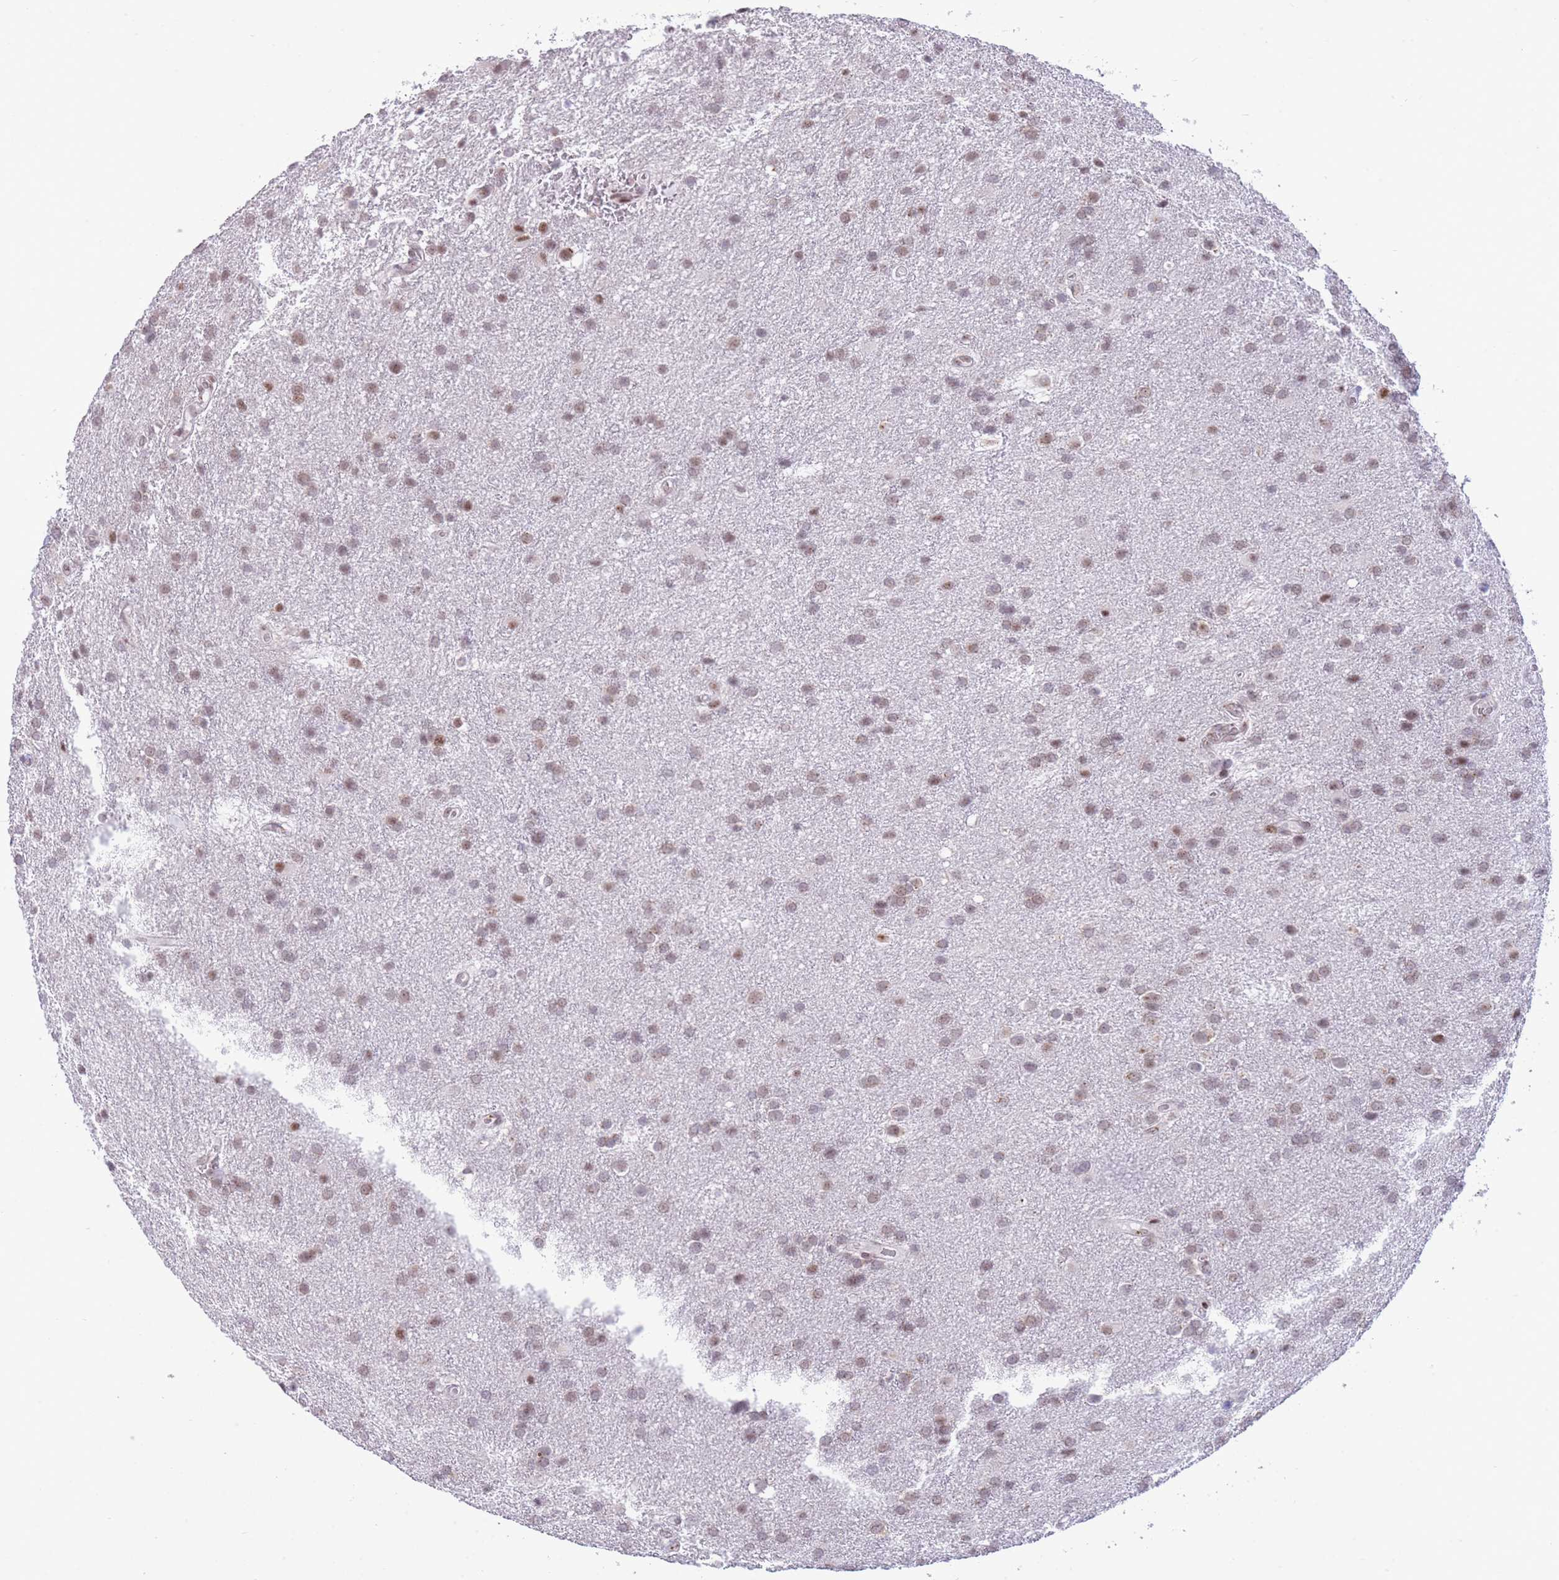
{"staining": {"intensity": "moderate", "quantity": "25%-75%", "location": "nuclear"}, "tissue": "glioma", "cell_type": "Tumor cells", "image_type": "cancer", "snomed": [{"axis": "morphology", "description": "Glioma, malignant, Low grade"}, {"axis": "topography", "description": "Brain"}], "caption": "Moderate nuclear expression for a protein is seen in approximately 25%-75% of tumor cells of glioma using immunohistochemistry.", "gene": "INO80C", "patient": {"sex": "female", "age": 32}}